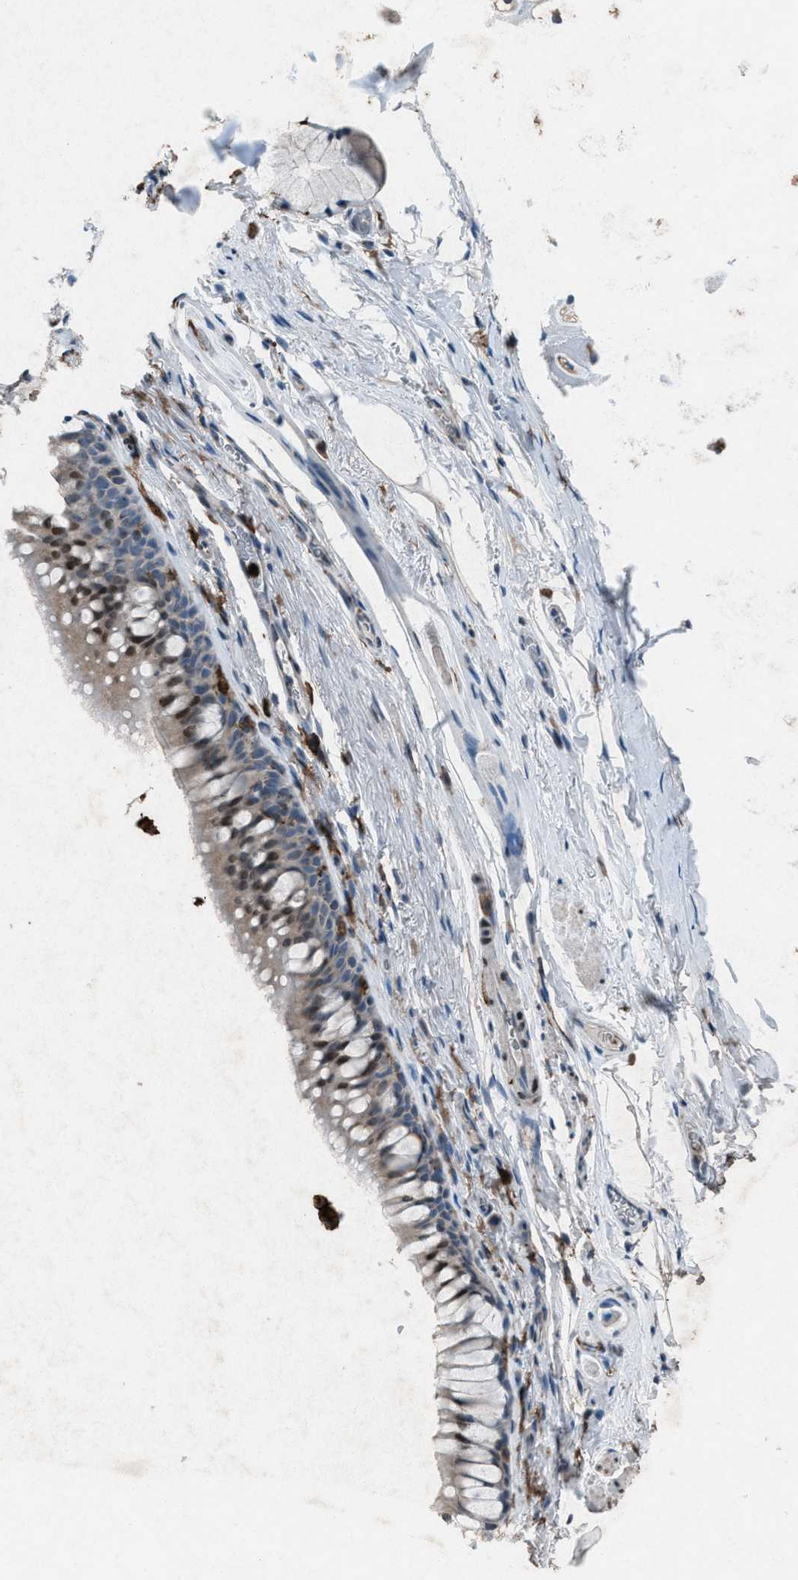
{"staining": {"intensity": "moderate", "quantity": "<25%", "location": "nuclear"}, "tissue": "bronchus", "cell_type": "Respiratory epithelial cells", "image_type": "normal", "snomed": [{"axis": "morphology", "description": "Normal tissue, NOS"}, {"axis": "topography", "description": "Cartilage tissue"}, {"axis": "topography", "description": "Bronchus"}], "caption": "This micrograph displays IHC staining of benign bronchus, with low moderate nuclear expression in about <25% of respiratory epithelial cells.", "gene": "FCER1G", "patient": {"sex": "female", "age": 53}}